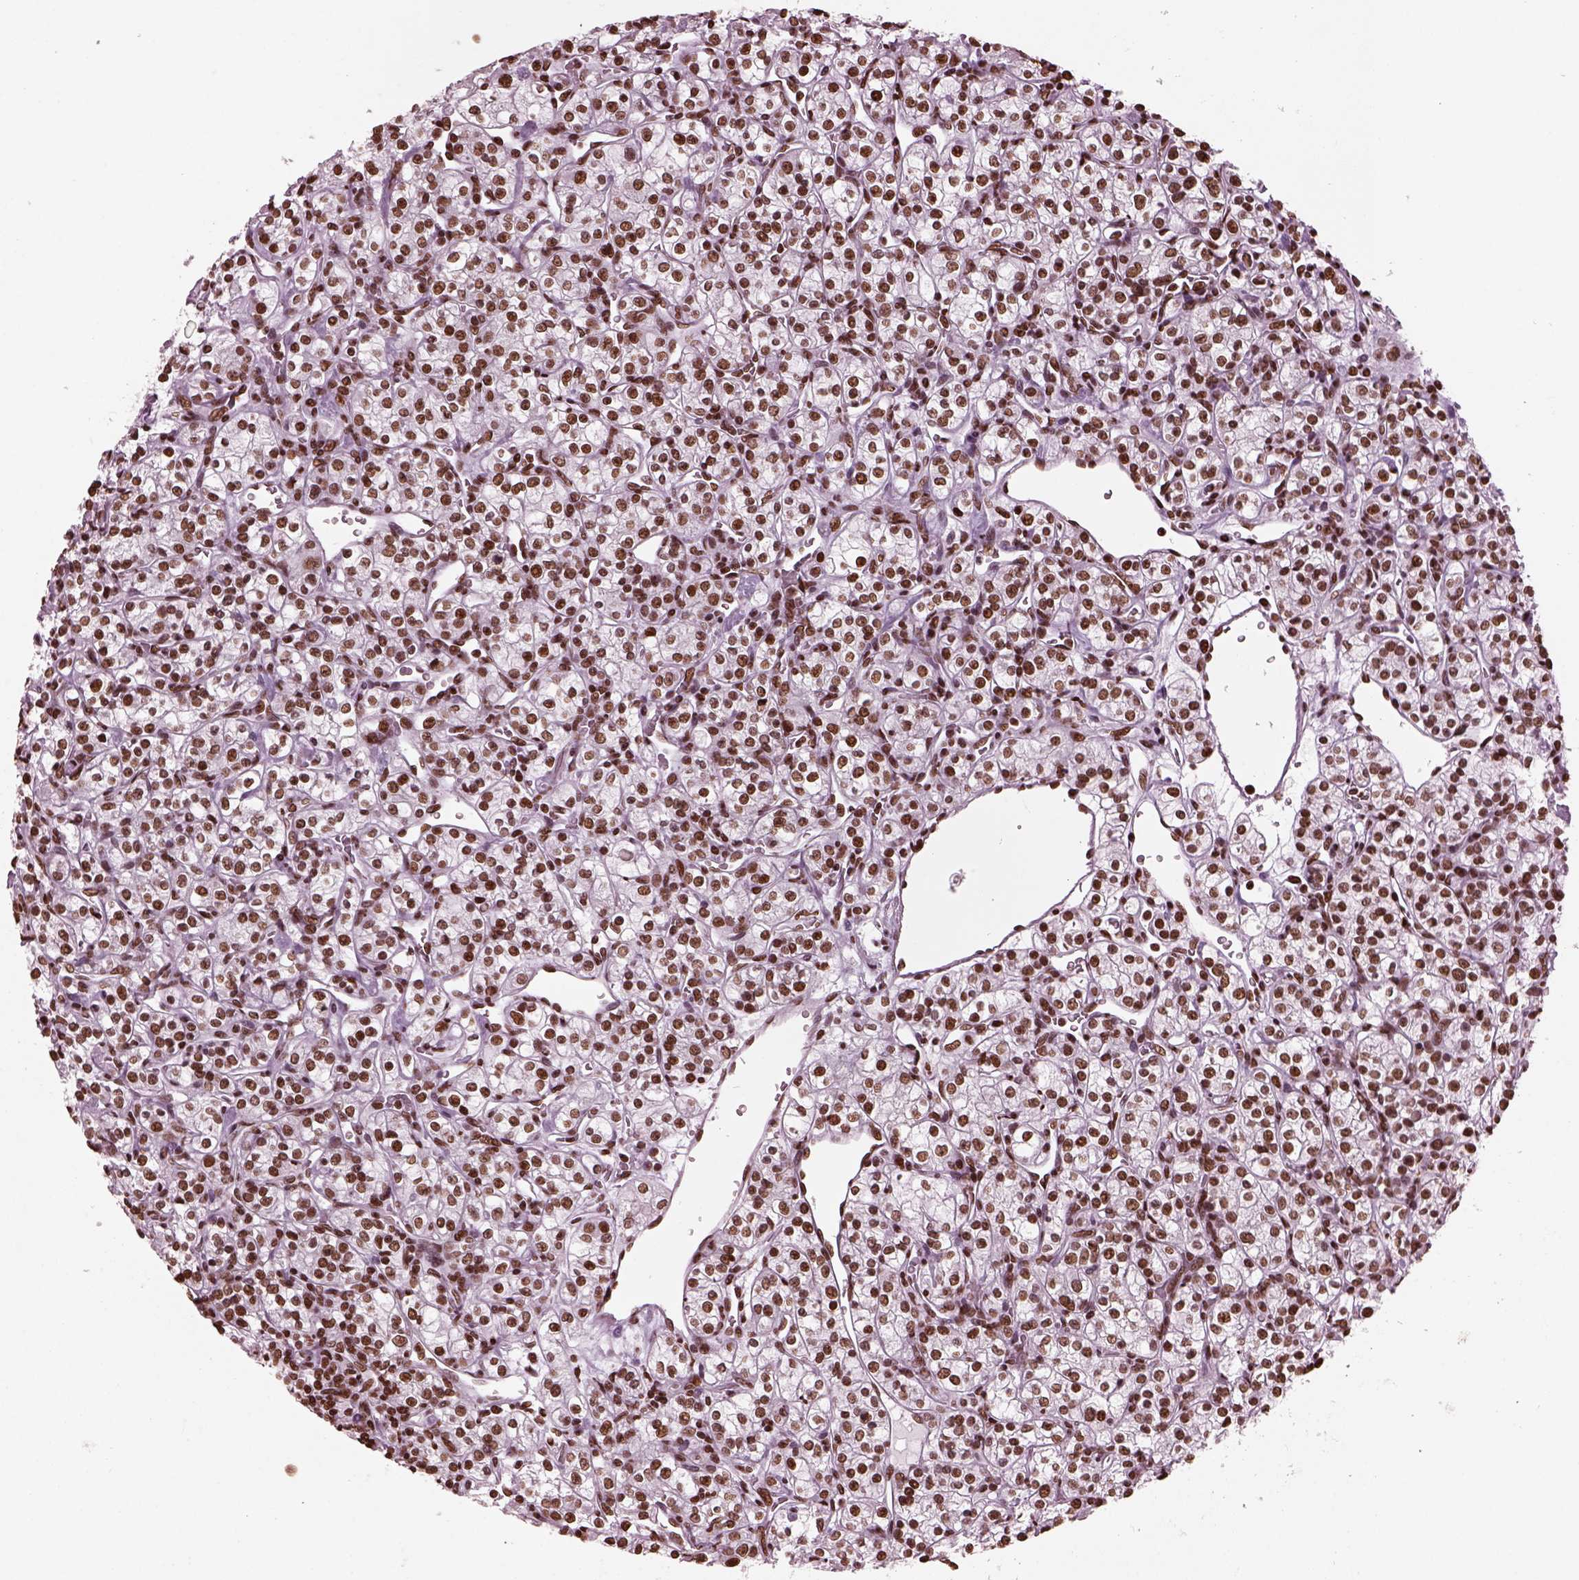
{"staining": {"intensity": "moderate", "quantity": ">75%", "location": "nuclear"}, "tissue": "renal cancer", "cell_type": "Tumor cells", "image_type": "cancer", "snomed": [{"axis": "morphology", "description": "Adenocarcinoma, NOS"}, {"axis": "topography", "description": "Kidney"}], "caption": "A histopathology image showing moderate nuclear staining in about >75% of tumor cells in renal adenocarcinoma, as visualized by brown immunohistochemical staining.", "gene": "CBFA2T3", "patient": {"sex": "male", "age": 77}}